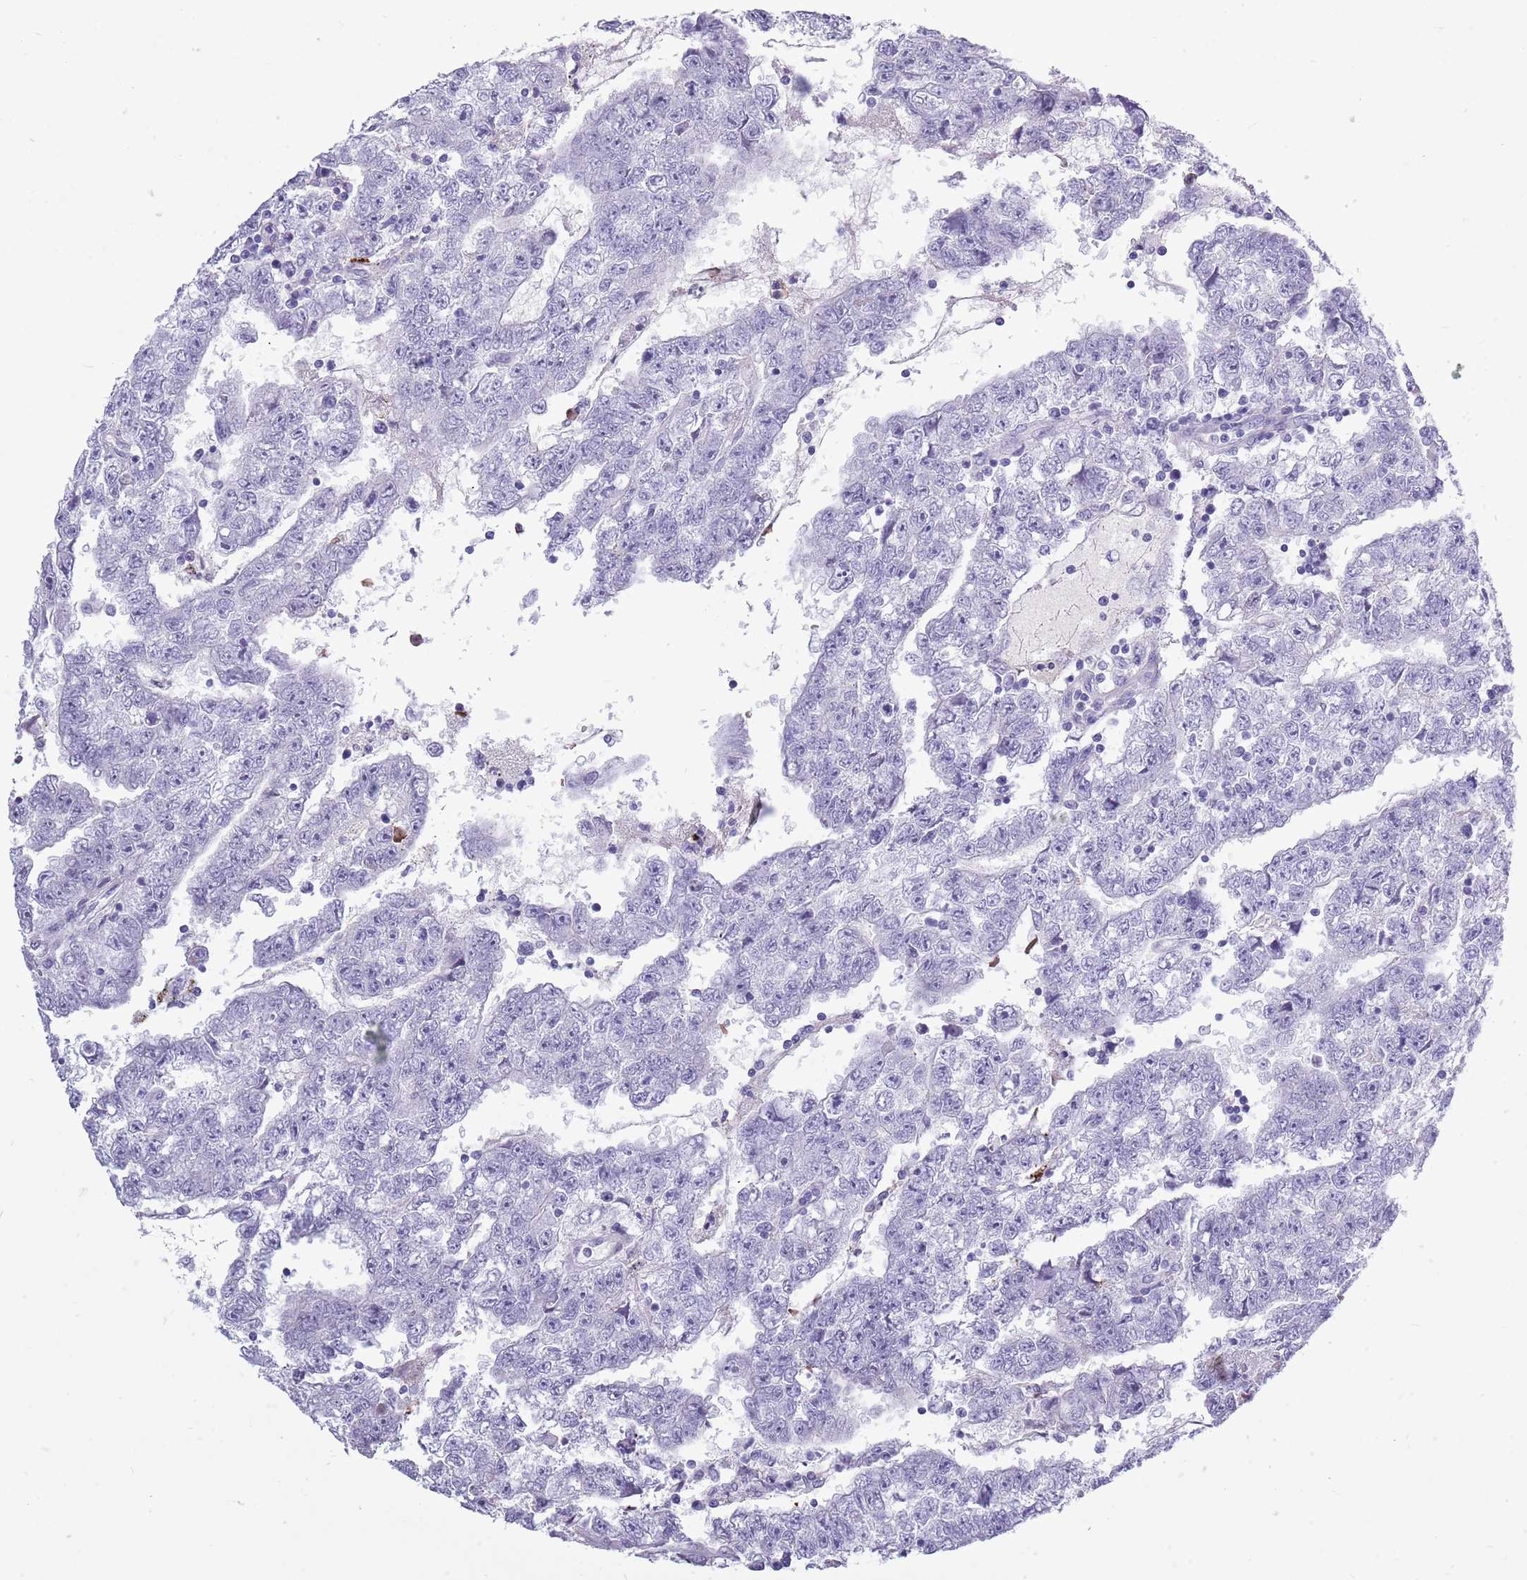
{"staining": {"intensity": "negative", "quantity": "none", "location": "none"}, "tissue": "testis cancer", "cell_type": "Tumor cells", "image_type": "cancer", "snomed": [{"axis": "morphology", "description": "Carcinoma, Embryonal, NOS"}, {"axis": "topography", "description": "Testis"}], "caption": "This is a photomicrograph of immunohistochemistry (IHC) staining of embryonal carcinoma (testis), which shows no positivity in tumor cells.", "gene": "ZNF425", "patient": {"sex": "male", "age": 25}}